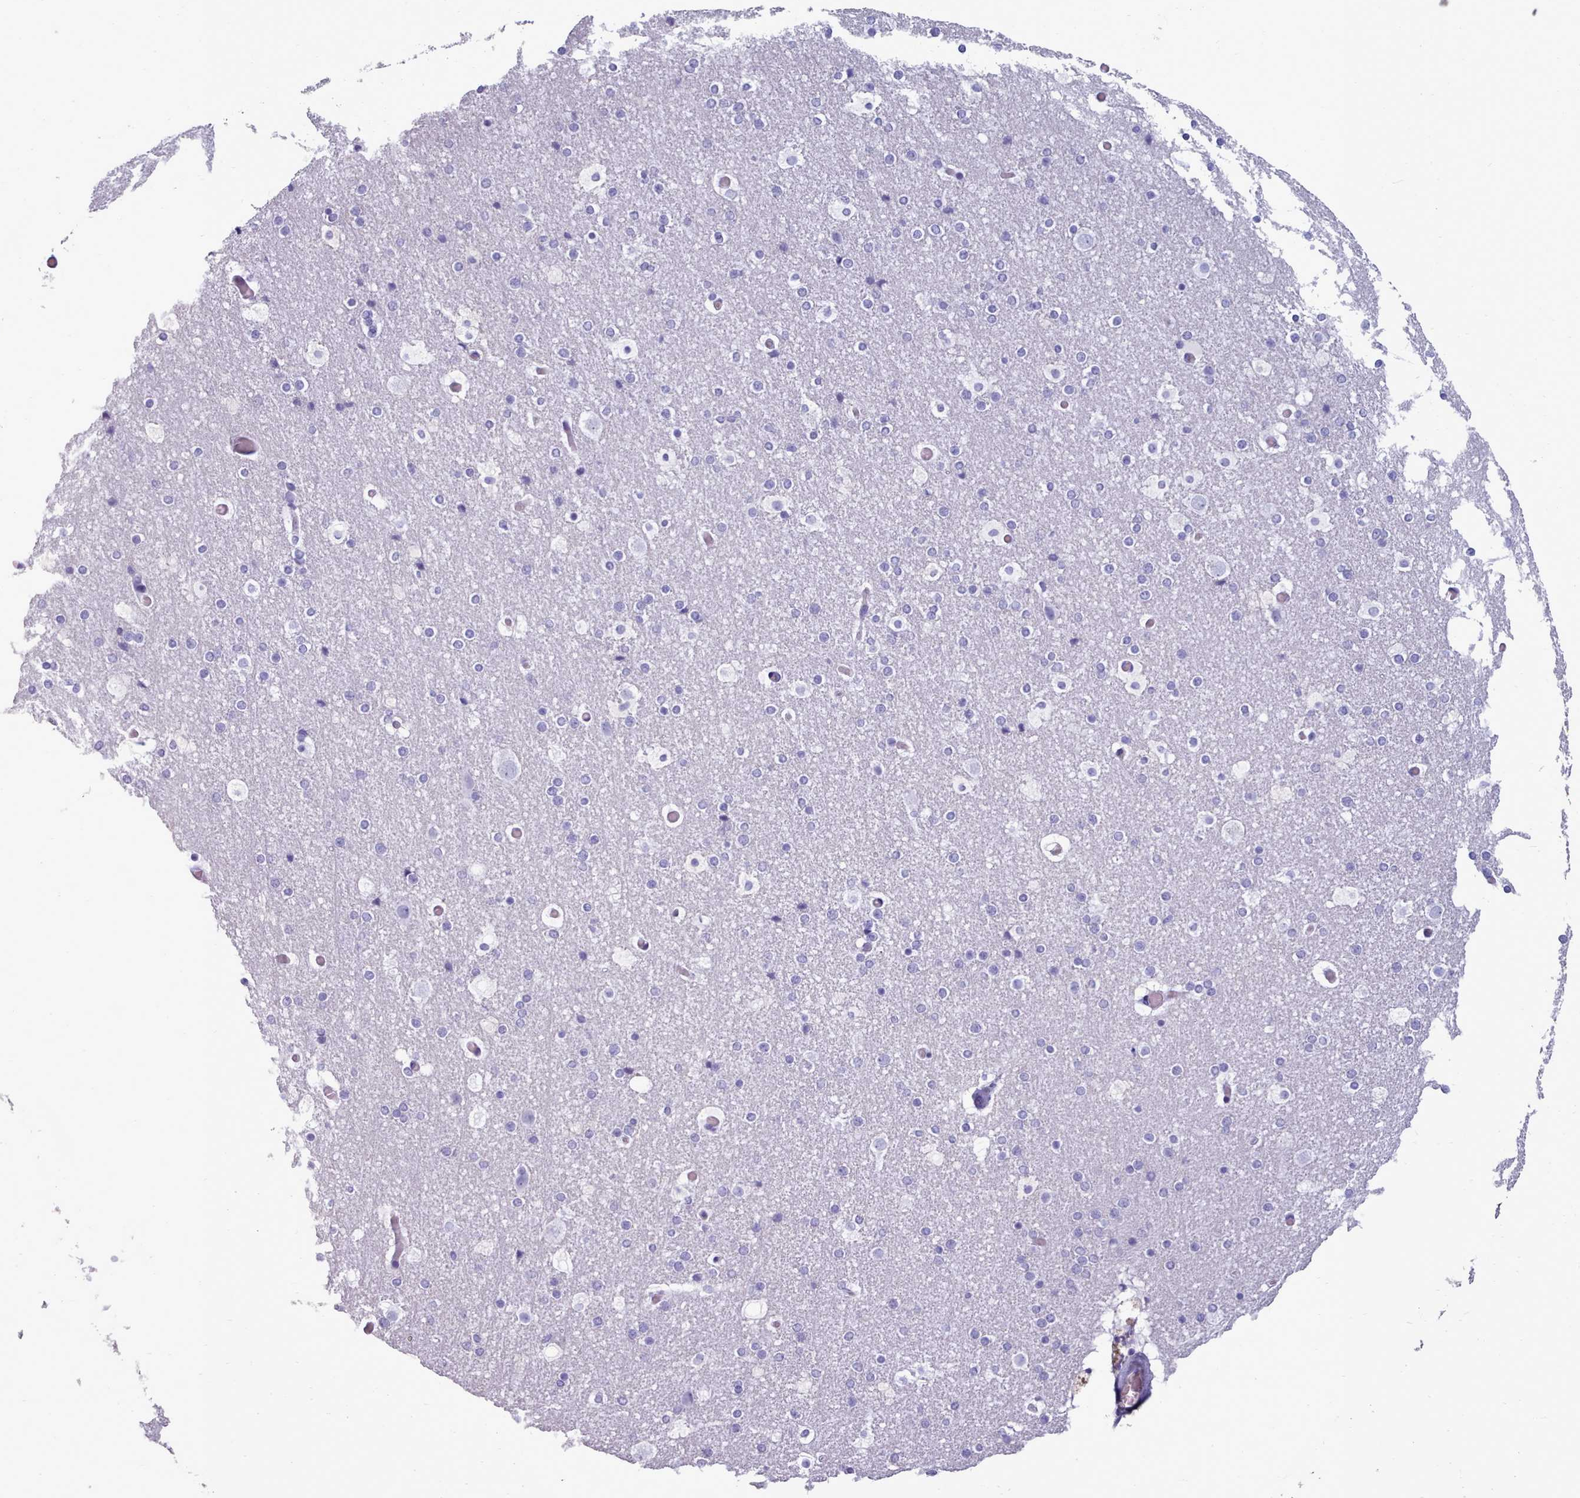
{"staining": {"intensity": "negative", "quantity": "none", "location": "none"}, "tissue": "cerebral cortex", "cell_type": "Endothelial cells", "image_type": "normal", "snomed": [{"axis": "morphology", "description": "Normal tissue, NOS"}, {"axis": "topography", "description": "Cerebral cortex"}], "caption": "Immunohistochemistry image of unremarkable cerebral cortex: cerebral cortex stained with DAB (3,3'-diaminobenzidine) displays no significant protein positivity in endothelial cells. The staining is performed using DAB (3,3'-diaminobenzidine) brown chromogen with nuclei counter-stained in using hematoxylin.", "gene": "ZNF43", "patient": {"sex": "male", "age": 57}}